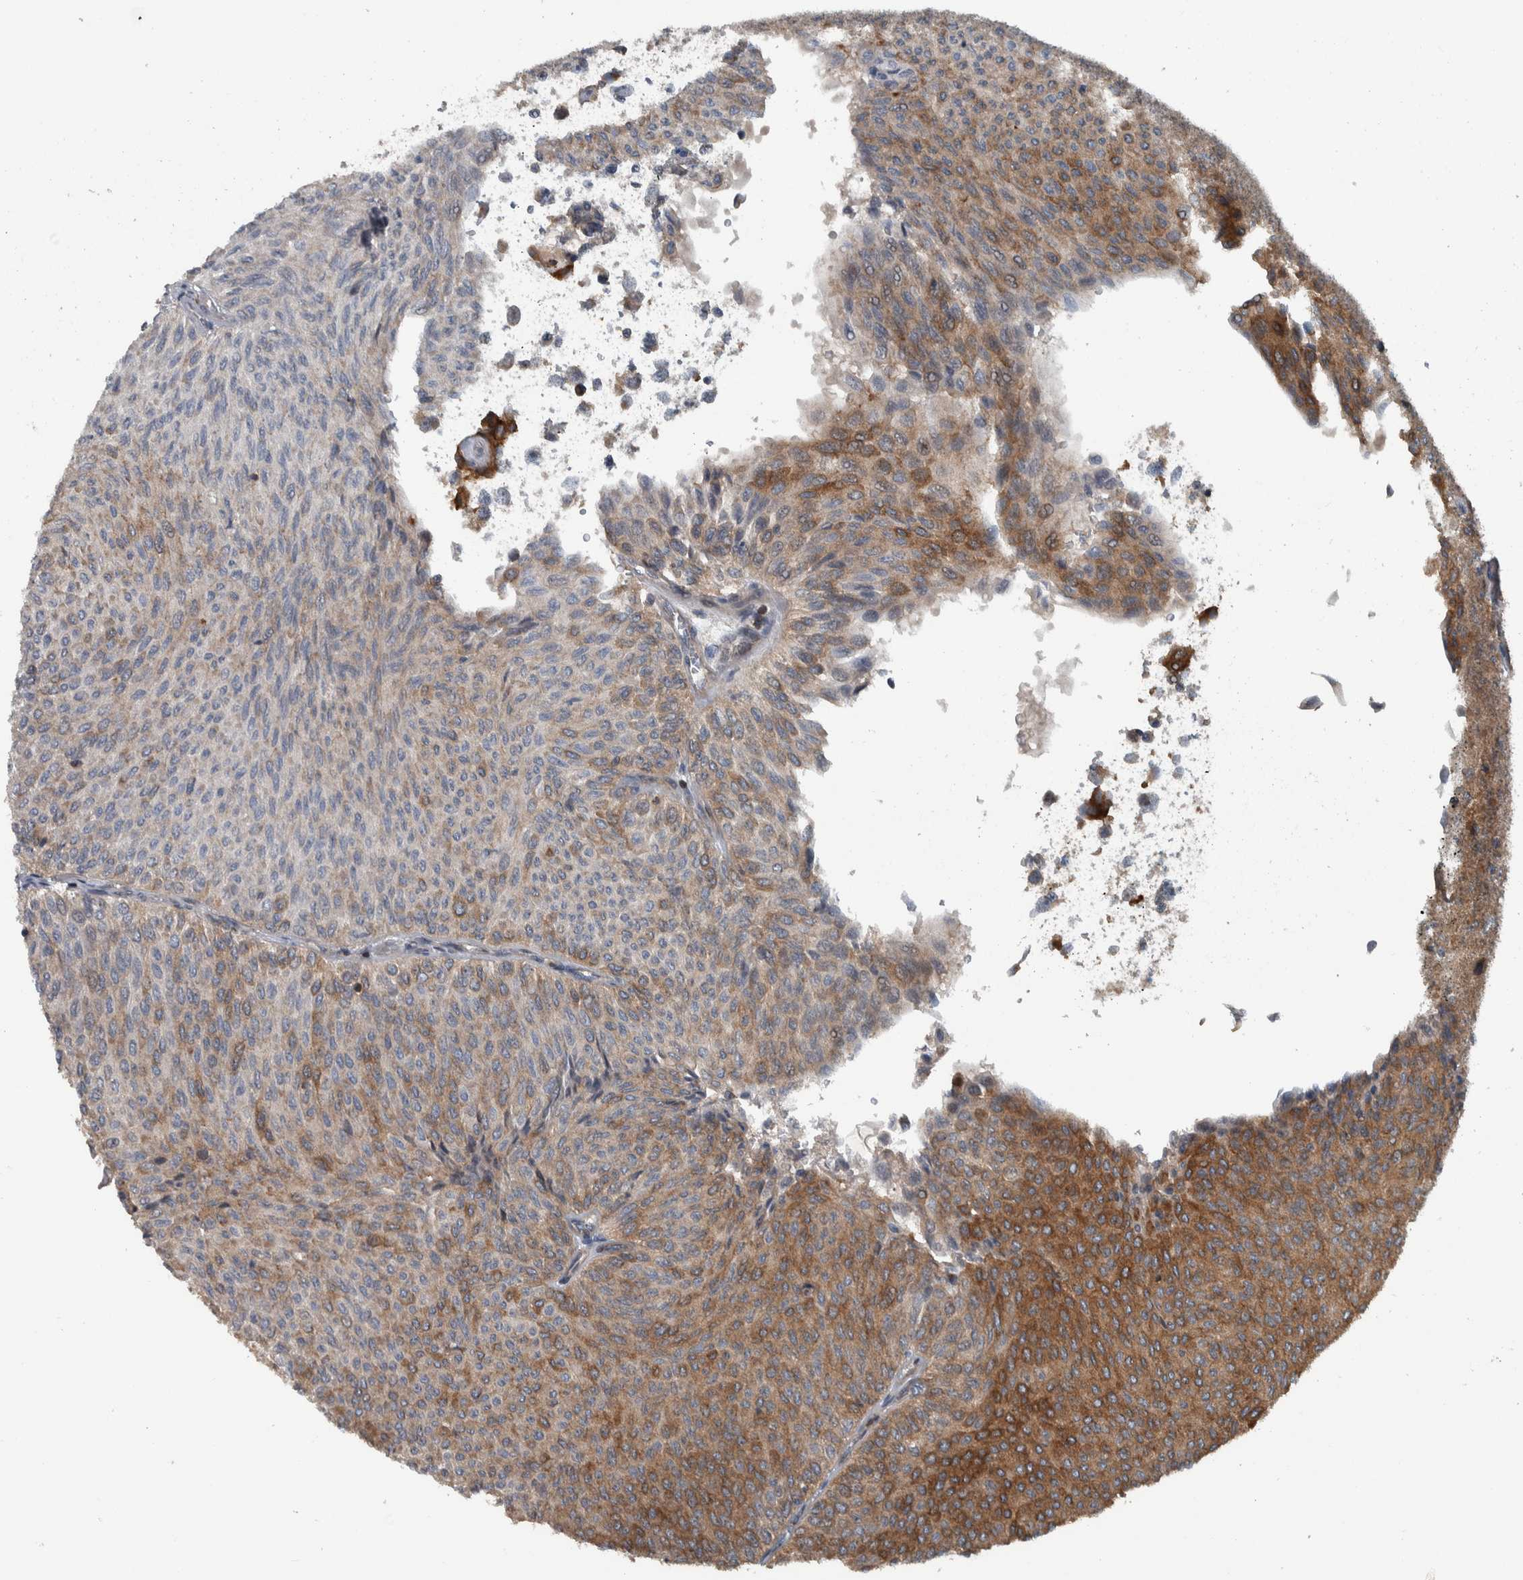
{"staining": {"intensity": "moderate", "quantity": ">75%", "location": "cytoplasmic/membranous"}, "tissue": "urothelial cancer", "cell_type": "Tumor cells", "image_type": "cancer", "snomed": [{"axis": "morphology", "description": "Urothelial carcinoma, Low grade"}, {"axis": "topography", "description": "Urinary bladder"}], "caption": "Low-grade urothelial carcinoma stained with immunohistochemistry (IHC) reveals moderate cytoplasmic/membranous expression in about >75% of tumor cells. (Brightfield microscopy of DAB IHC at high magnification).", "gene": "BAIAP2L1", "patient": {"sex": "male", "age": 78}}